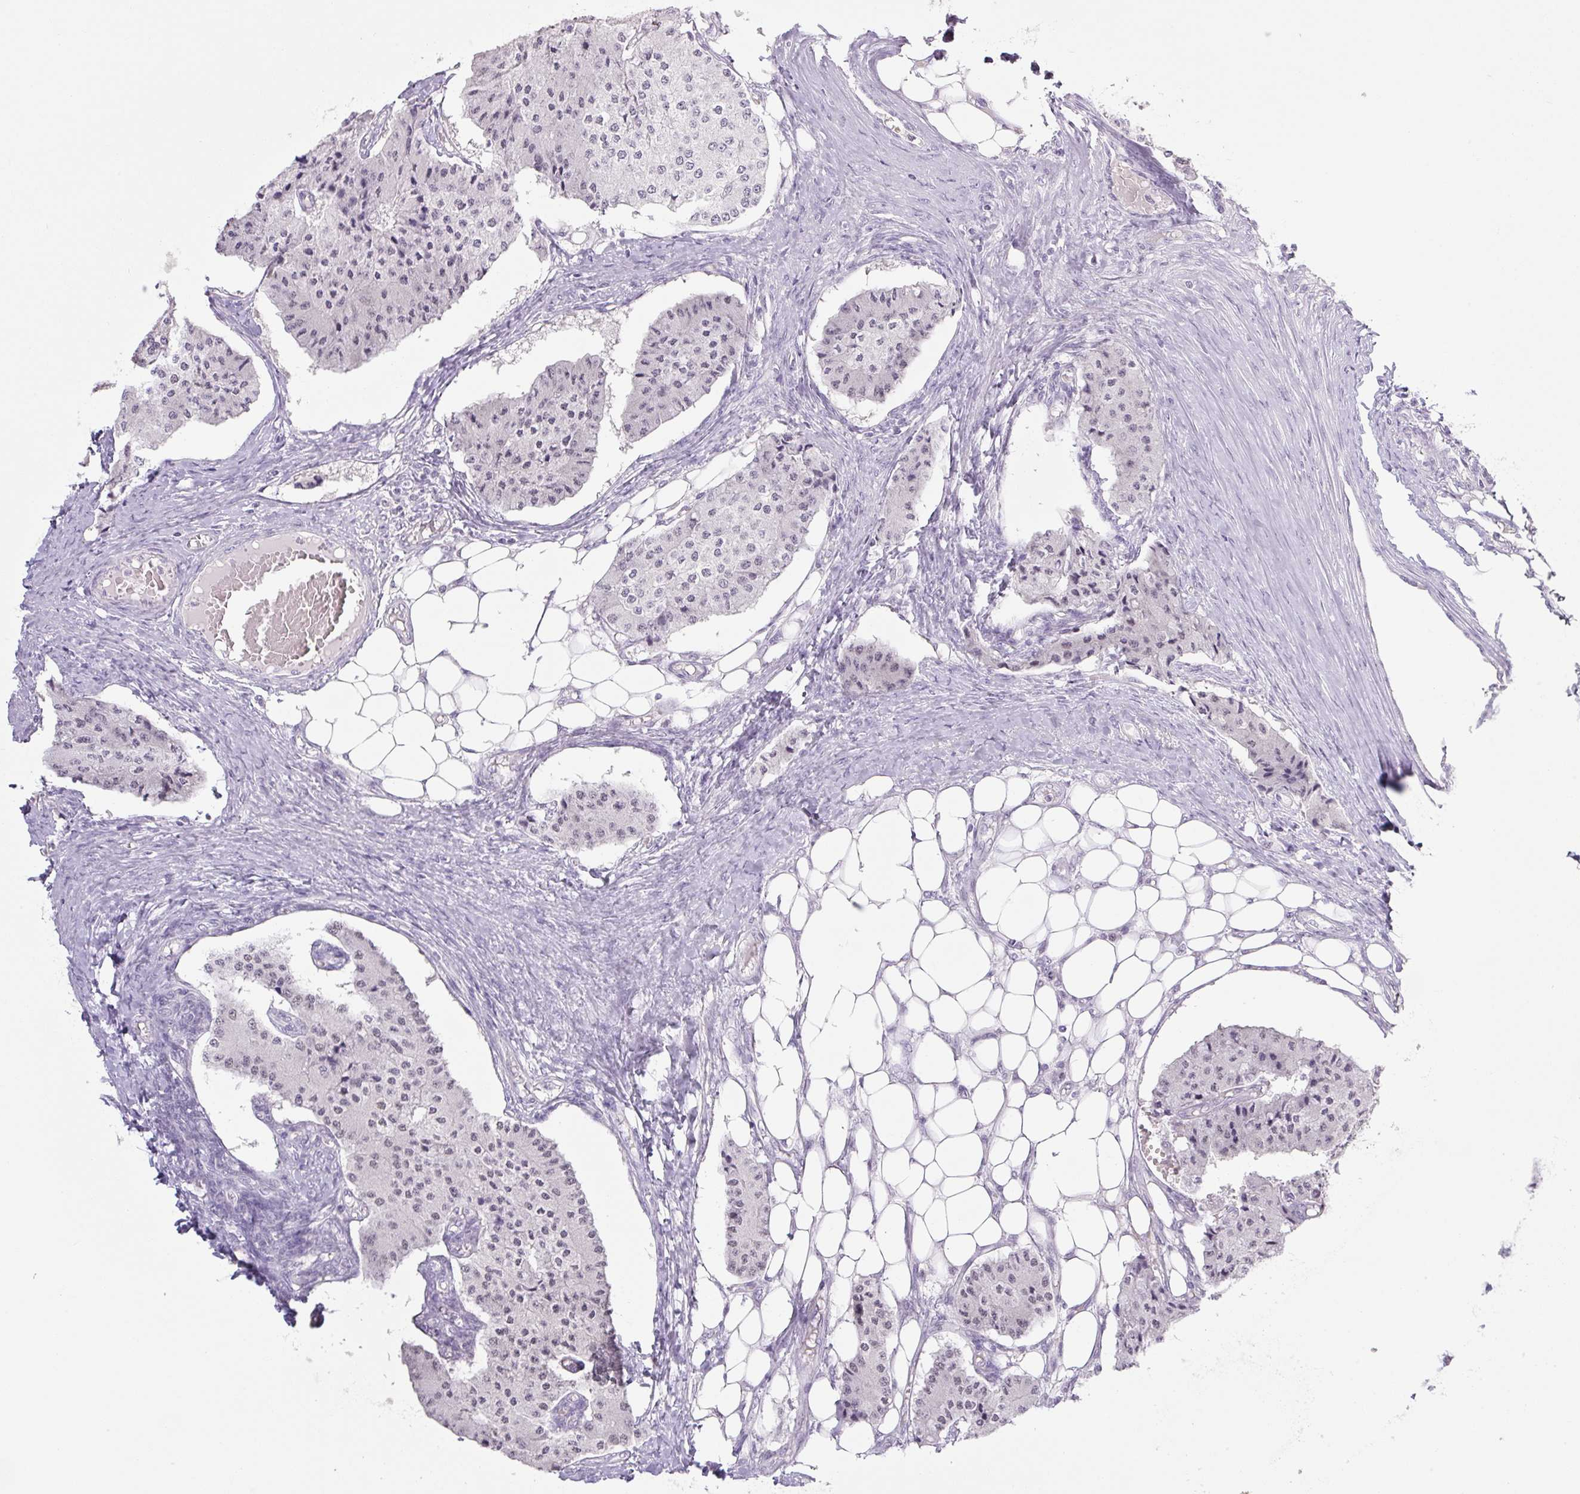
{"staining": {"intensity": "negative", "quantity": "none", "location": "none"}, "tissue": "carcinoid", "cell_type": "Tumor cells", "image_type": "cancer", "snomed": [{"axis": "morphology", "description": "Carcinoid, malignant, NOS"}, {"axis": "topography", "description": "Colon"}], "caption": "An image of human carcinoid is negative for staining in tumor cells. The staining was performed using DAB to visualize the protein expression in brown, while the nuclei were stained in blue with hematoxylin (Magnification: 20x).", "gene": "TLE3", "patient": {"sex": "female", "age": 52}}